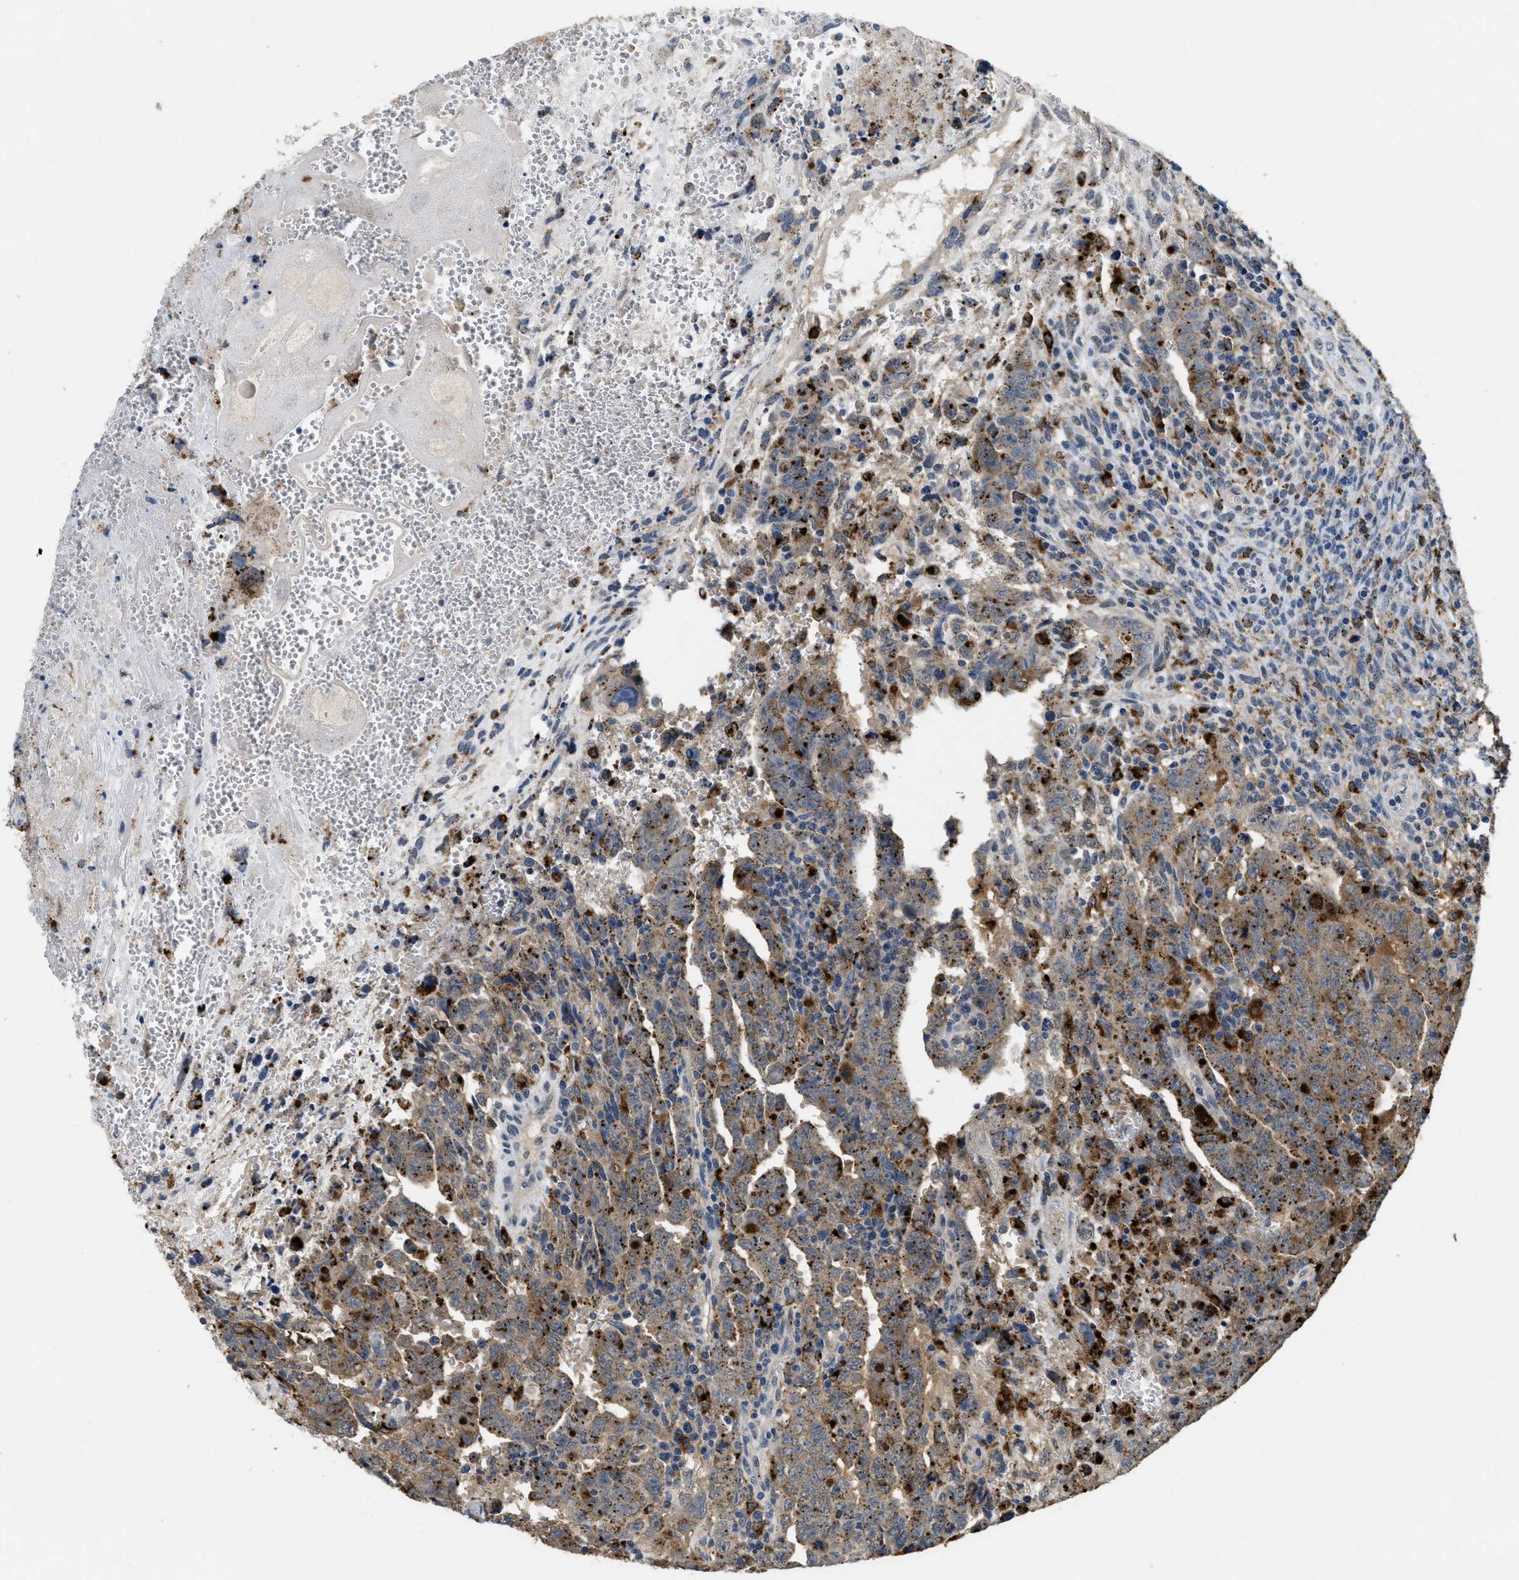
{"staining": {"intensity": "moderate", "quantity": ">75%", "location": "cytoplasmic/membranous"}, "tissue": "testis cancer", "cell_type": "Tumor cells", "image_type": "cancer", "snomed": [{"axis": "morphology", "description": "Carcinoma, Embryonal, NOS"}, {"axis": "topography", "description": "Testis"}], "caption": "Brown immunohistochemical staining in human testis cancer exhibits moderate cytoplasmic/membranous staining in approximately >75% of tumor cells. (Stains: DAB in brown, nuclei in blue, Microscopy: brightfield microscopy at high magnification).", "gene": "BMPR2", "patient": {"sex": "male", "age": 28}}